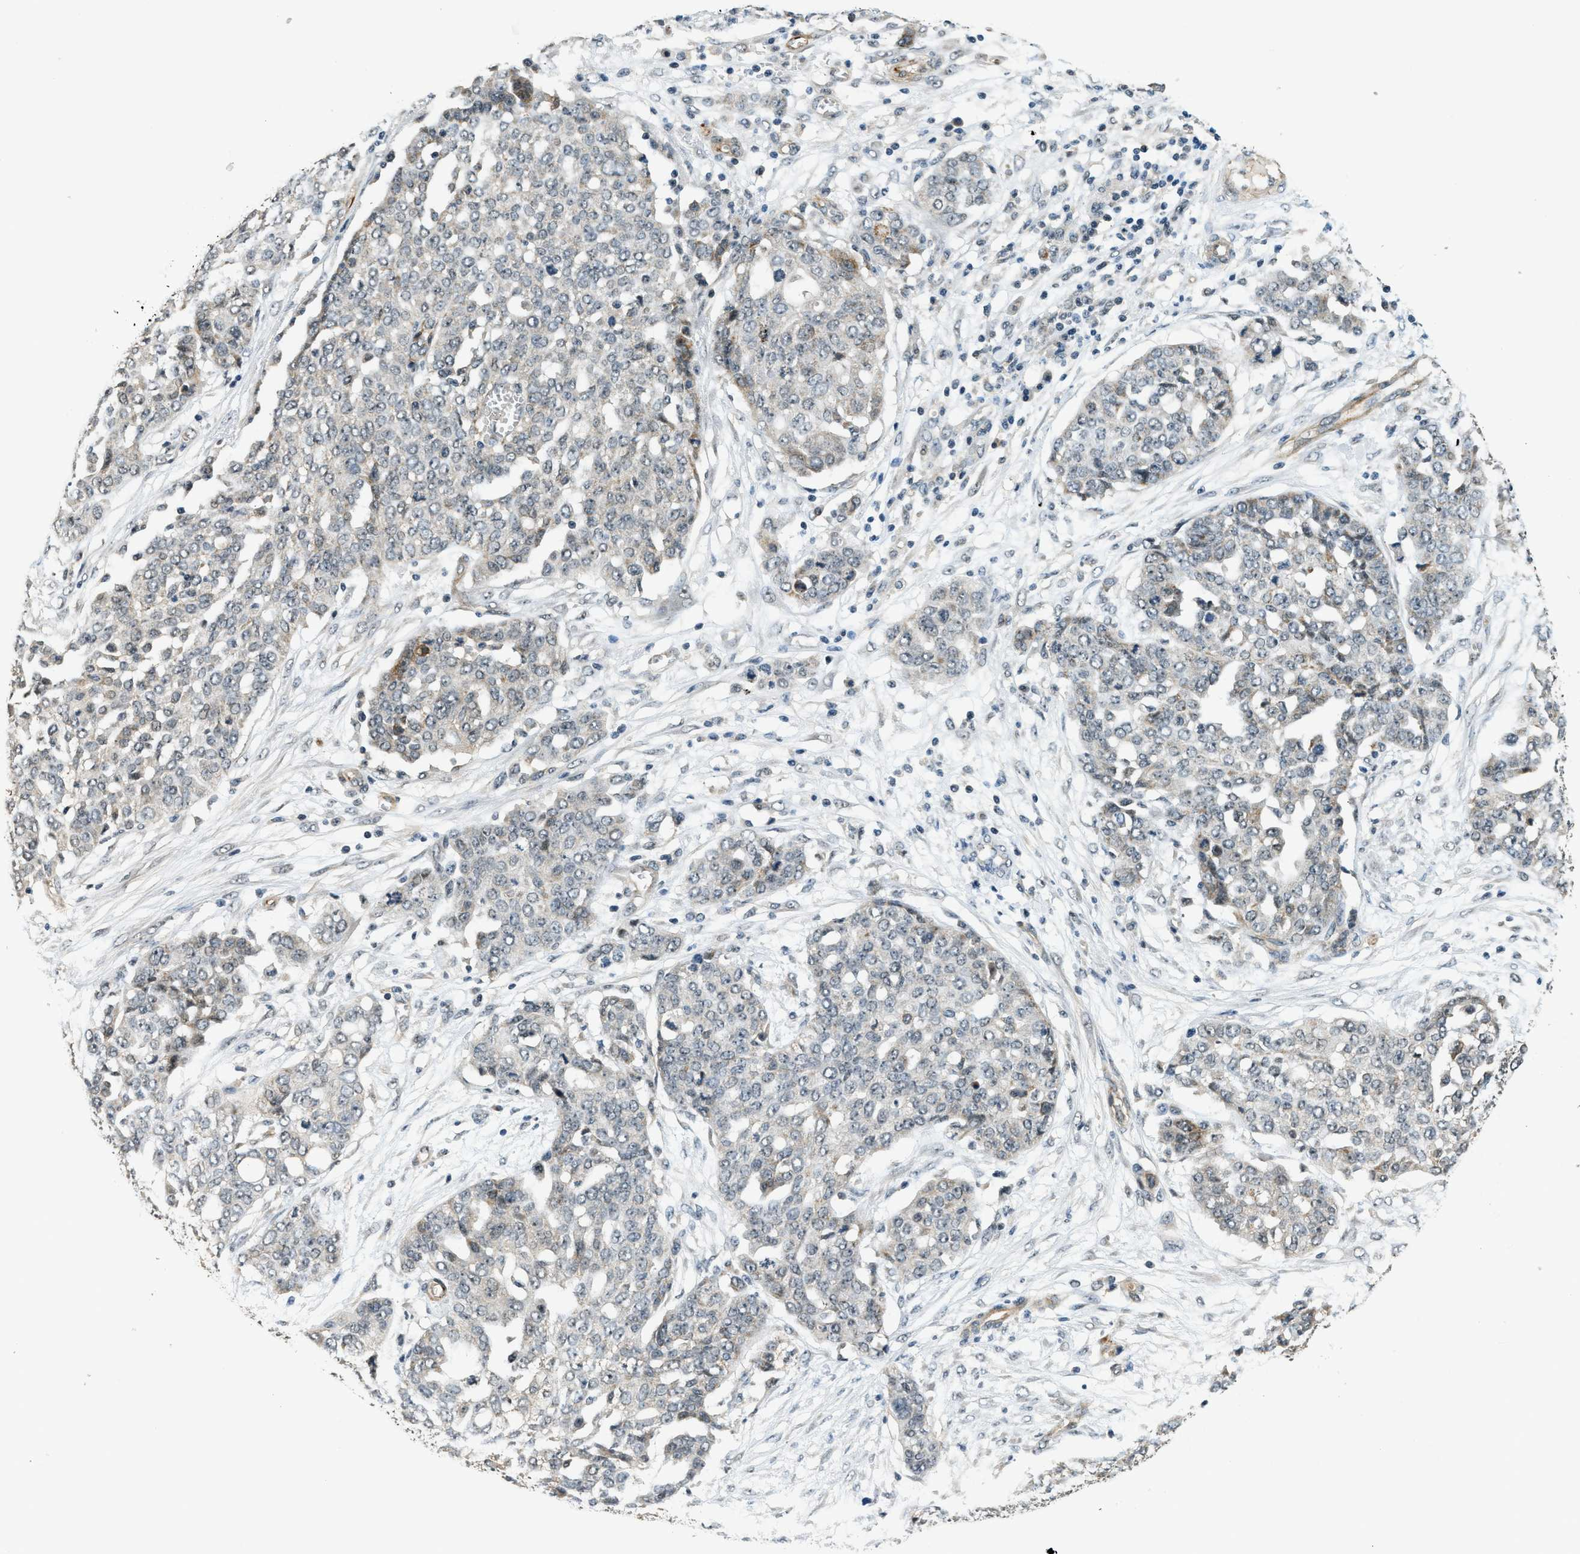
{"staining": {"intensity": "negative", "quantity": "none", "location": "none"}, "tissue": "ovarian cancer", "cell_type": "Tumor cells", "image_type": "cancer", "snomed": [{"axis": "morphology", "description": "Cystadenocarcinoma, serous, NOS"}, {"axis": "topography", "description": "Soft tissue"}, {"axis": "topography", "description": "Ovary"}], "caption": "Tumor cells show no significant protein expression in ovarian cancer. Nuclei are stained in blue.", "gene": "MED21", "patient": {"sex": "female", "age": 57}}